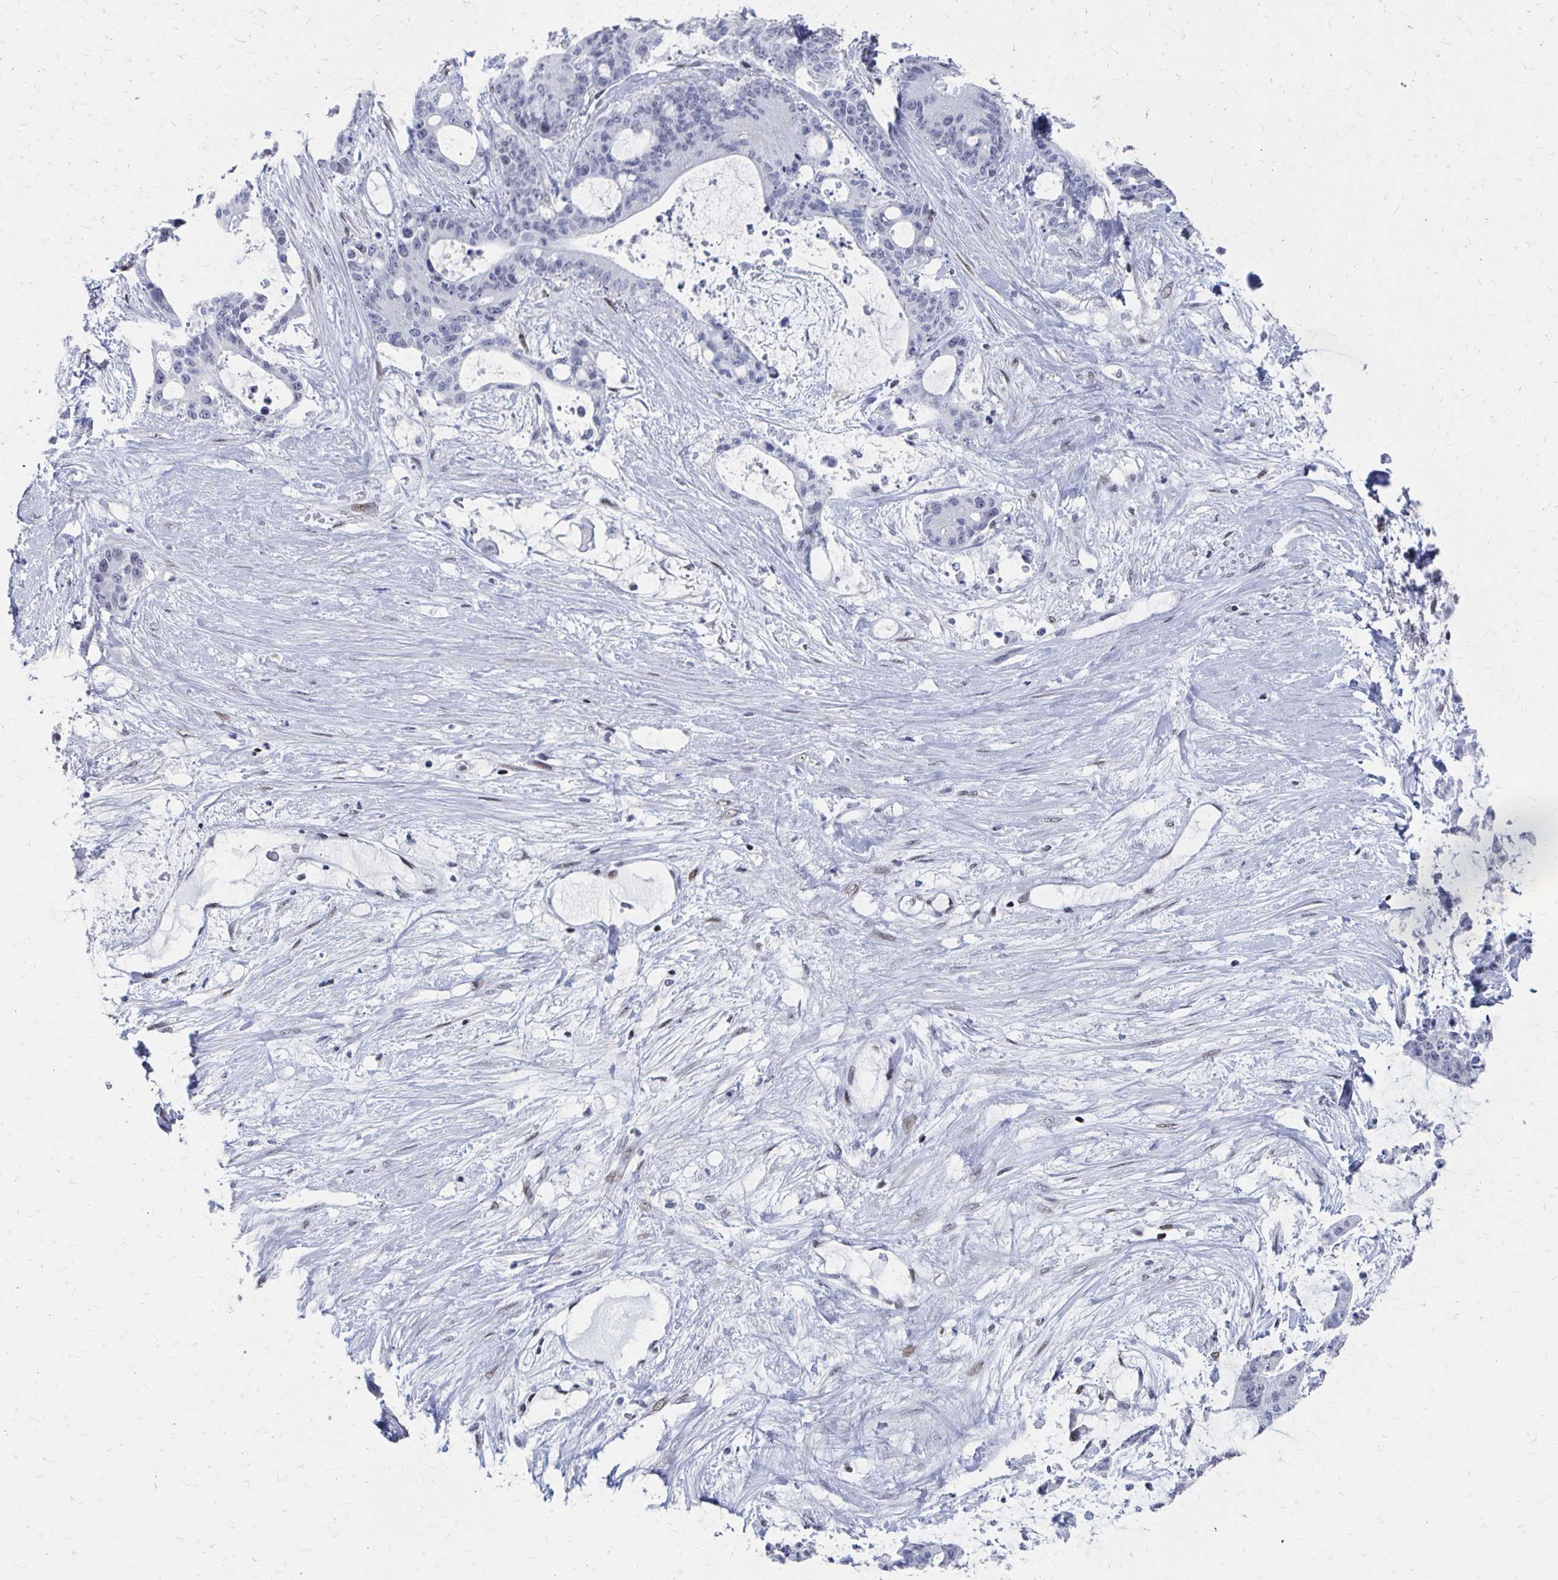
{"staining": {"intensity": "negative", "quantity": "none", "location": "none"}, "tissue": "liver cancer", "cell_type": "Tumor cells", "image_type": "cancer", "snomed": [{"axis": "morphology", "description": "Normal tissue, NOS"}, {"axis": "morphology", "description": "Cholangiocarcinoma"}, {"axis": "topography", "description": "Liver"}, {"axis": "topography", "description": "Peripheral nerve tissue"}], "caption": "Immunohistochemical staining of human liver cancer reveals no significant staining in tumor cells. (DAB (3,3'-diaminobenzidine) IHC, high magnification).", "gene": "CDIN1", "patient": {"sex": "female", "age": 73}}